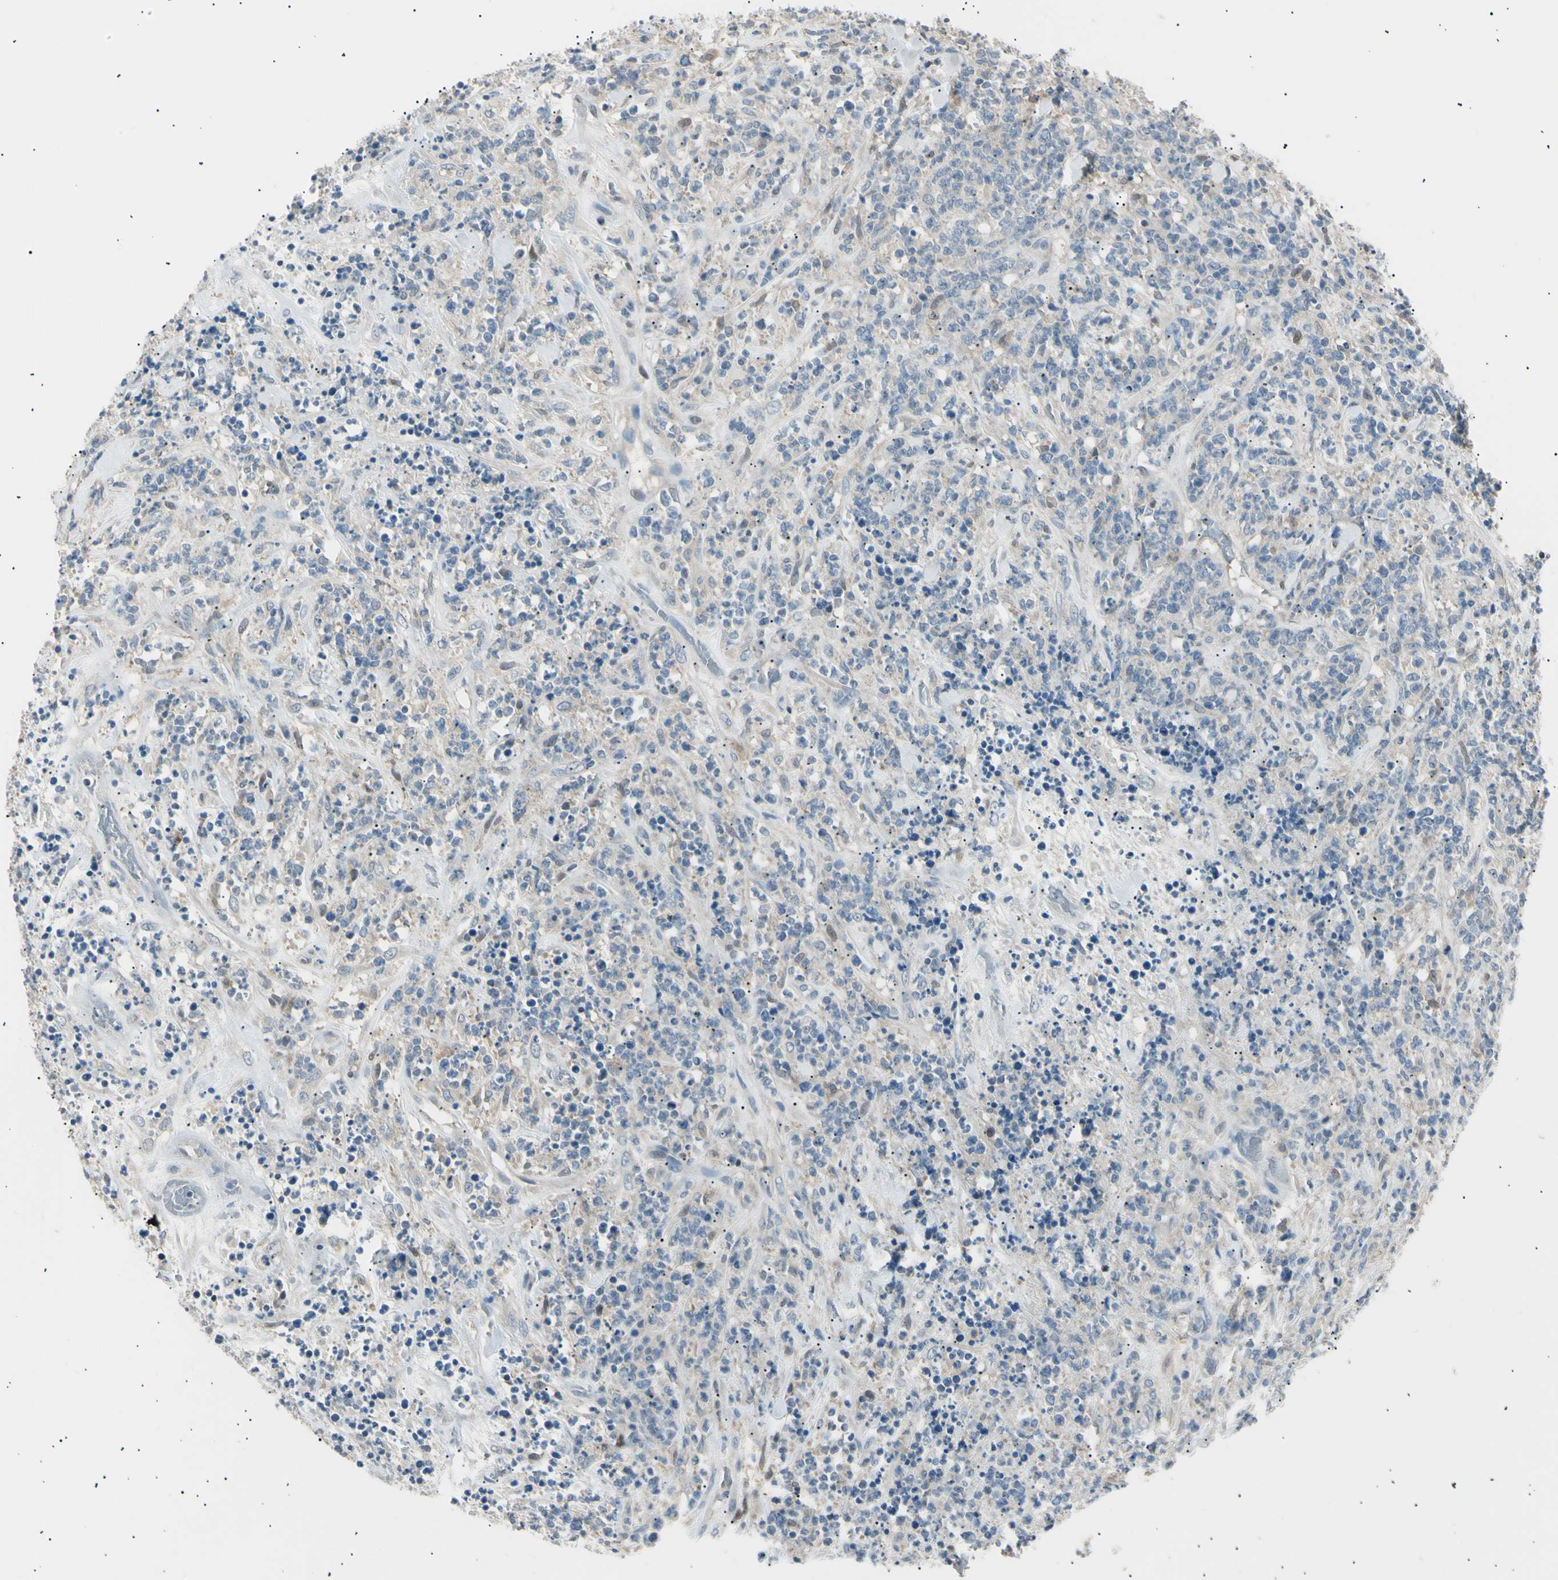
{"staining": {"intensity": "weak", "quantity": "<25%", "location": "cytoplasmic/membranous"}, "tissue": "lymphoma", "cell_type": "Tumor cells", "image_type": "cancer", "snomed": [{"axis": "morphology", "description": "Malignant lymphoma, non-Hodgkin's type, High grade"}, {"axis": "topography", "description": "Soft tissue"}], "caption": "There is no significant staining in tumor cells of lymphoma. (Stains: DAB IHC with hematoxylin counter stain, Microscopy: brightfield microscopy at high magnification).", "gene": "LHPP", "patient": {"sex": "male", "age": 18}}